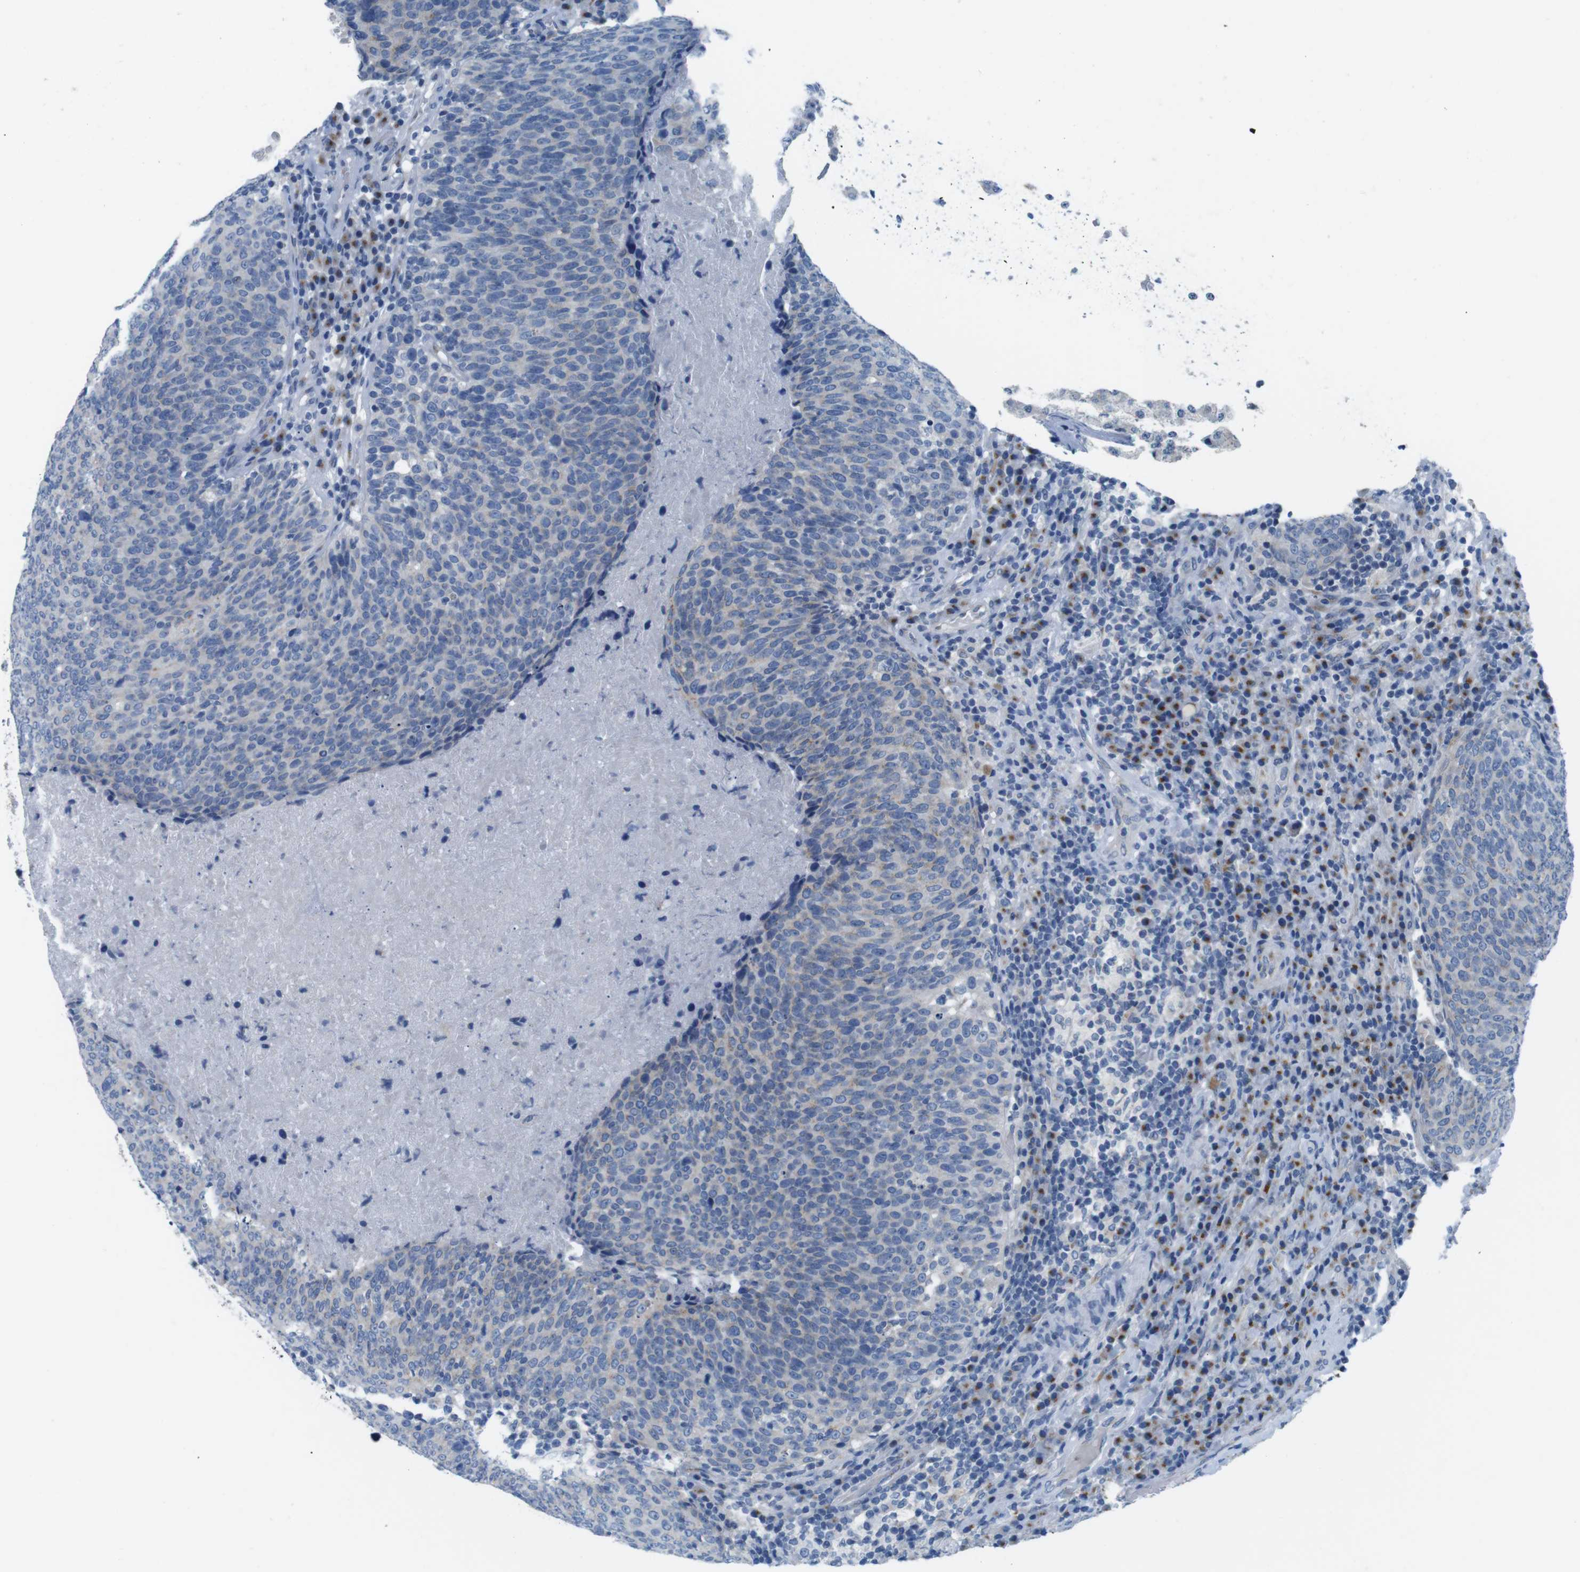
{"staining": {"intensity": "weak", "quantity": "25%-75%", "location": "cytoplasmic/membranous"}, "tissue": "head and neck cancer", "cell_type": "Tumor cells", "image_type": "cancer", "snomed": [{"axis": "morphology", "description": "Squamous cell carcinoma, NOS"}, {"axis": "morphology", "description": "Squamous cell carcinoma, metastatic, NOS"}, {"axis": "topography", "description": "Lymph node"}, {"axis": "topography", "description": "Head-Neck"}], "caption": "Protein analysis of head and neck cancer tissue displays weak cytoplasmic/membranous positivity in approximately 25%-75% of tumor cells. (Brightfield microscopy of DAB IHC at high magnification).", "gene": "GOLGA2", "patient": {"sex": "male", "age": 62}}